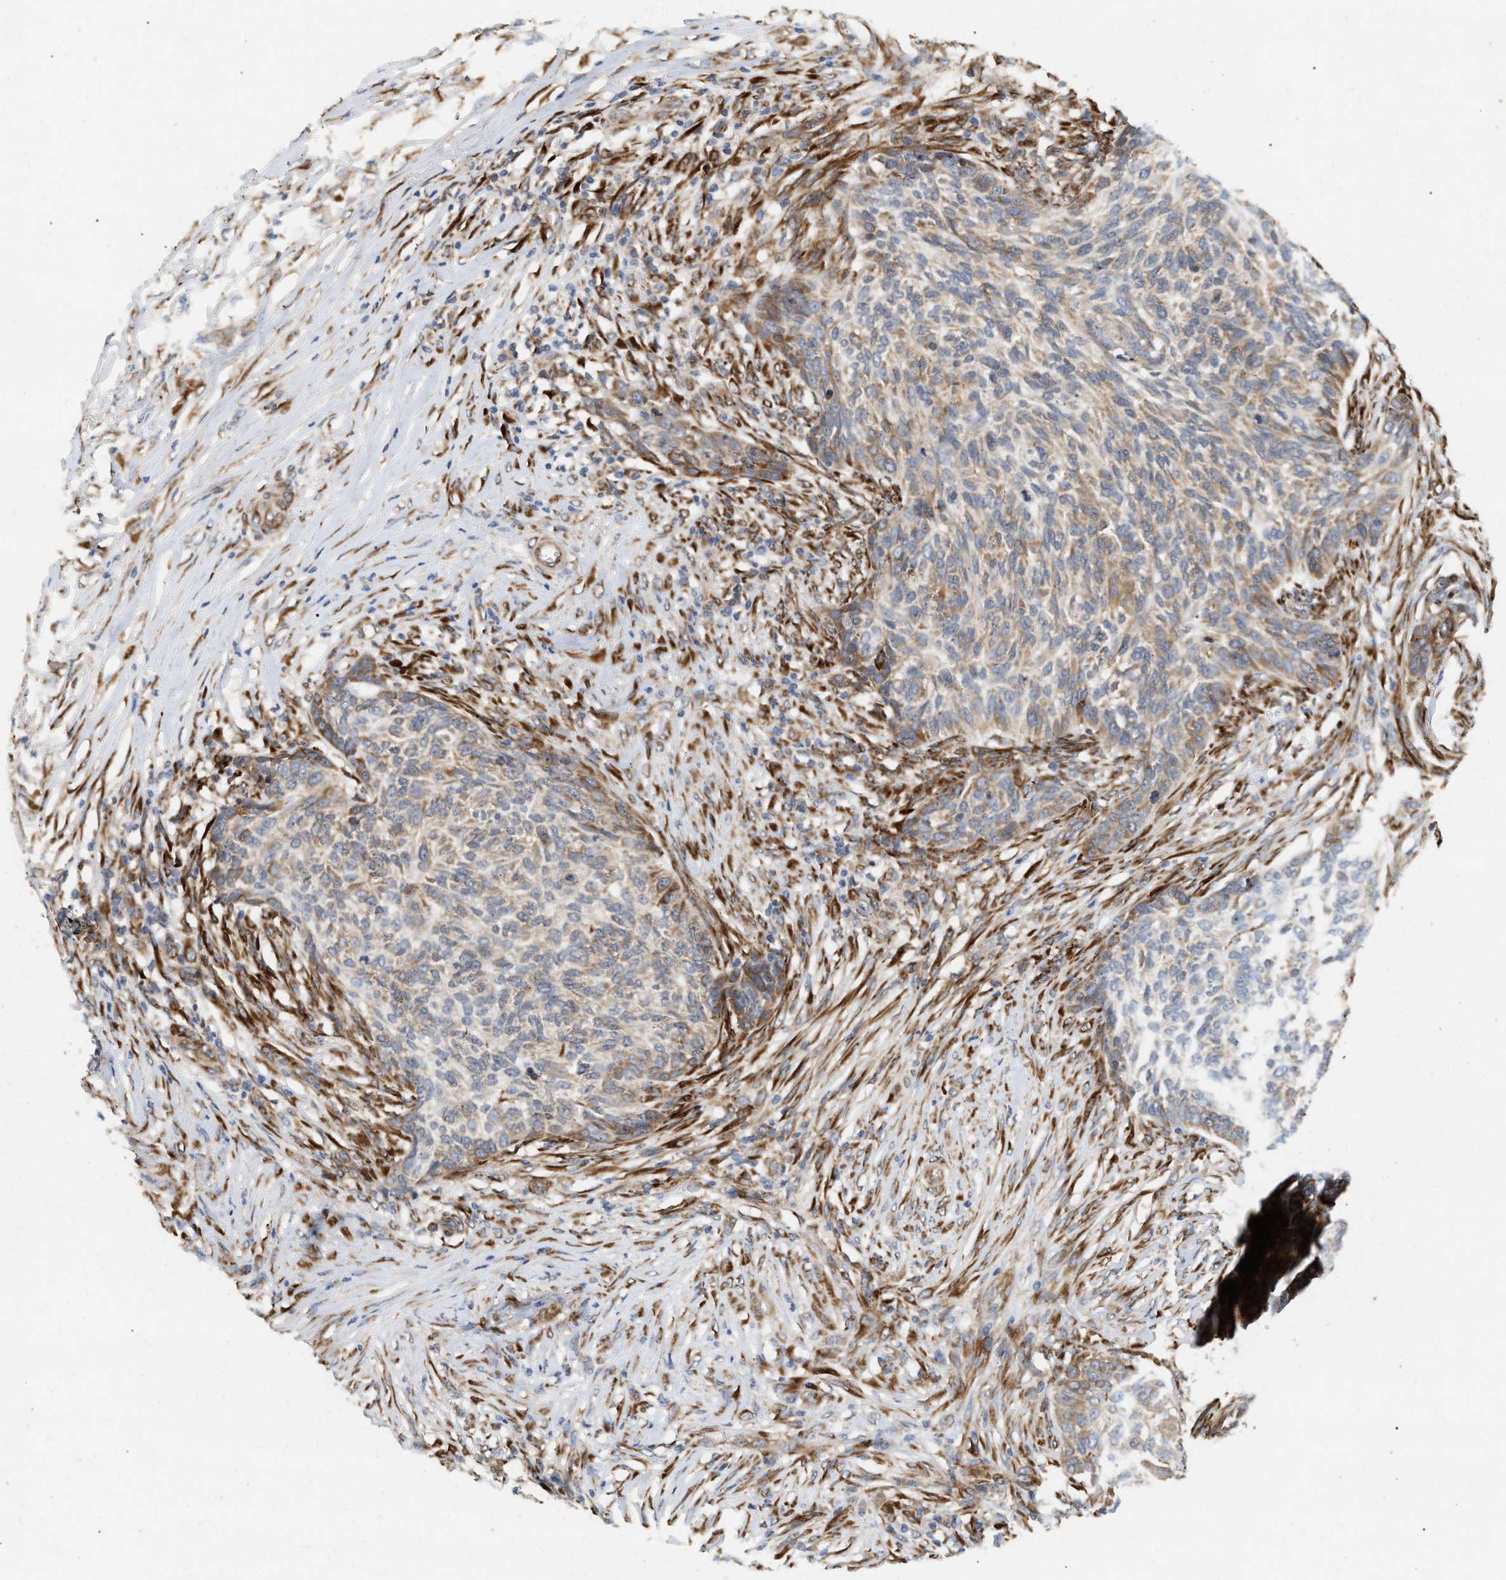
{"staining": {"intensity": "moderate", "quantity": ">75%", "location": "cytoplasmic/membranous"}, "tissue": "skin cancer", "cell_type": "Tumor cells", "image_type": "cancer", "snomed": [{"axis": "morphology", "description": "Basal cell carcinoma"}, {"axis": "topography", "description": "Skin"}], "caption": "Immunohistochemistry (DAB) staining of skin cancer shows moderate cytoplasmic/membranous protein expression in about >75% of tumor cells.", "gene": "PLCD1", "patient": {"sex": "male", "age": 85}}